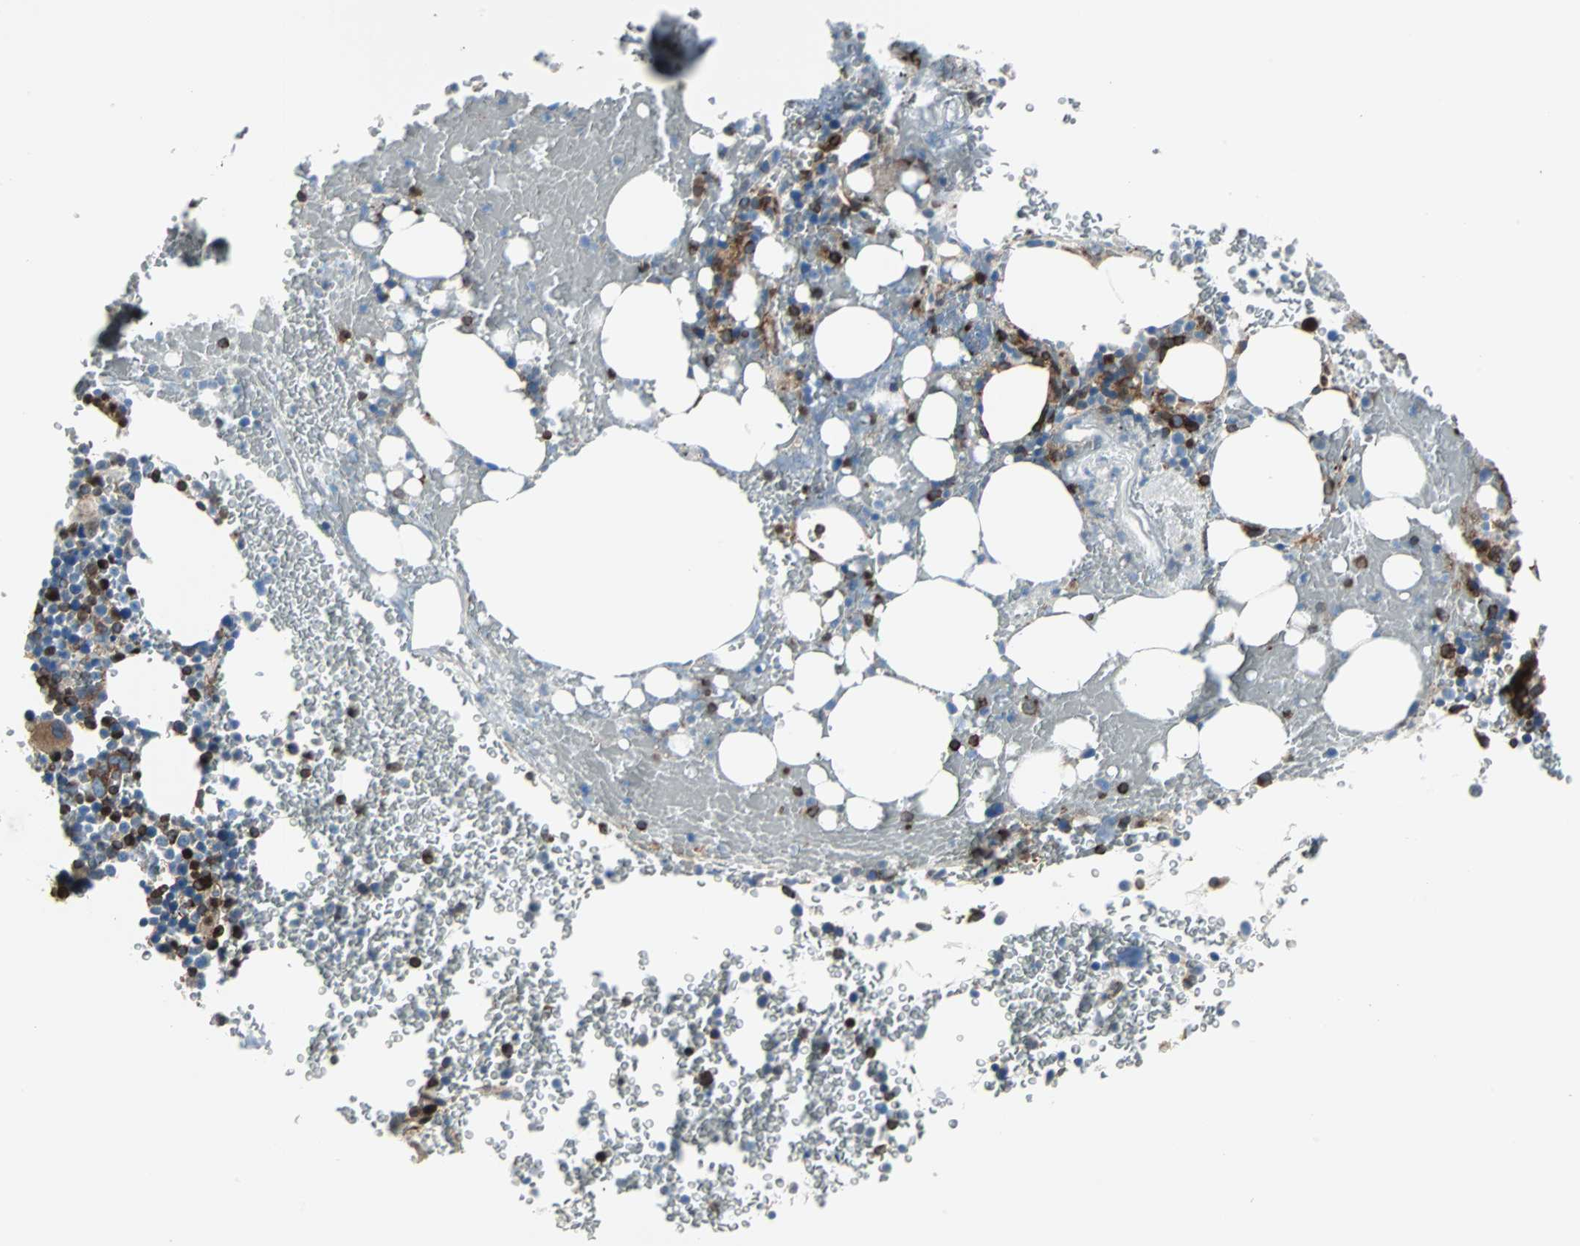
{"staining": {"intensity": "strong", "quantity": "25%-75%", "location": "cytoplasmic/membranous"}, "tissue": "bone marrow", "cell_type": "Hematopoietic cells", "image_type": "normal", "snomed": [{"axis": "morphology", "description": "Normal tissue, NOS"}, {"axis": "topography", "description": "Bone marrow"}], "caption": "Immunohistochemical staining of benign human bone marrow reveals high levels of strong cytoplasmic/membranous positivity in approximately 25%-75% of hematopoietic cells.", "gene": "RELA", "patient": {"sex": "female", "age": 73}}